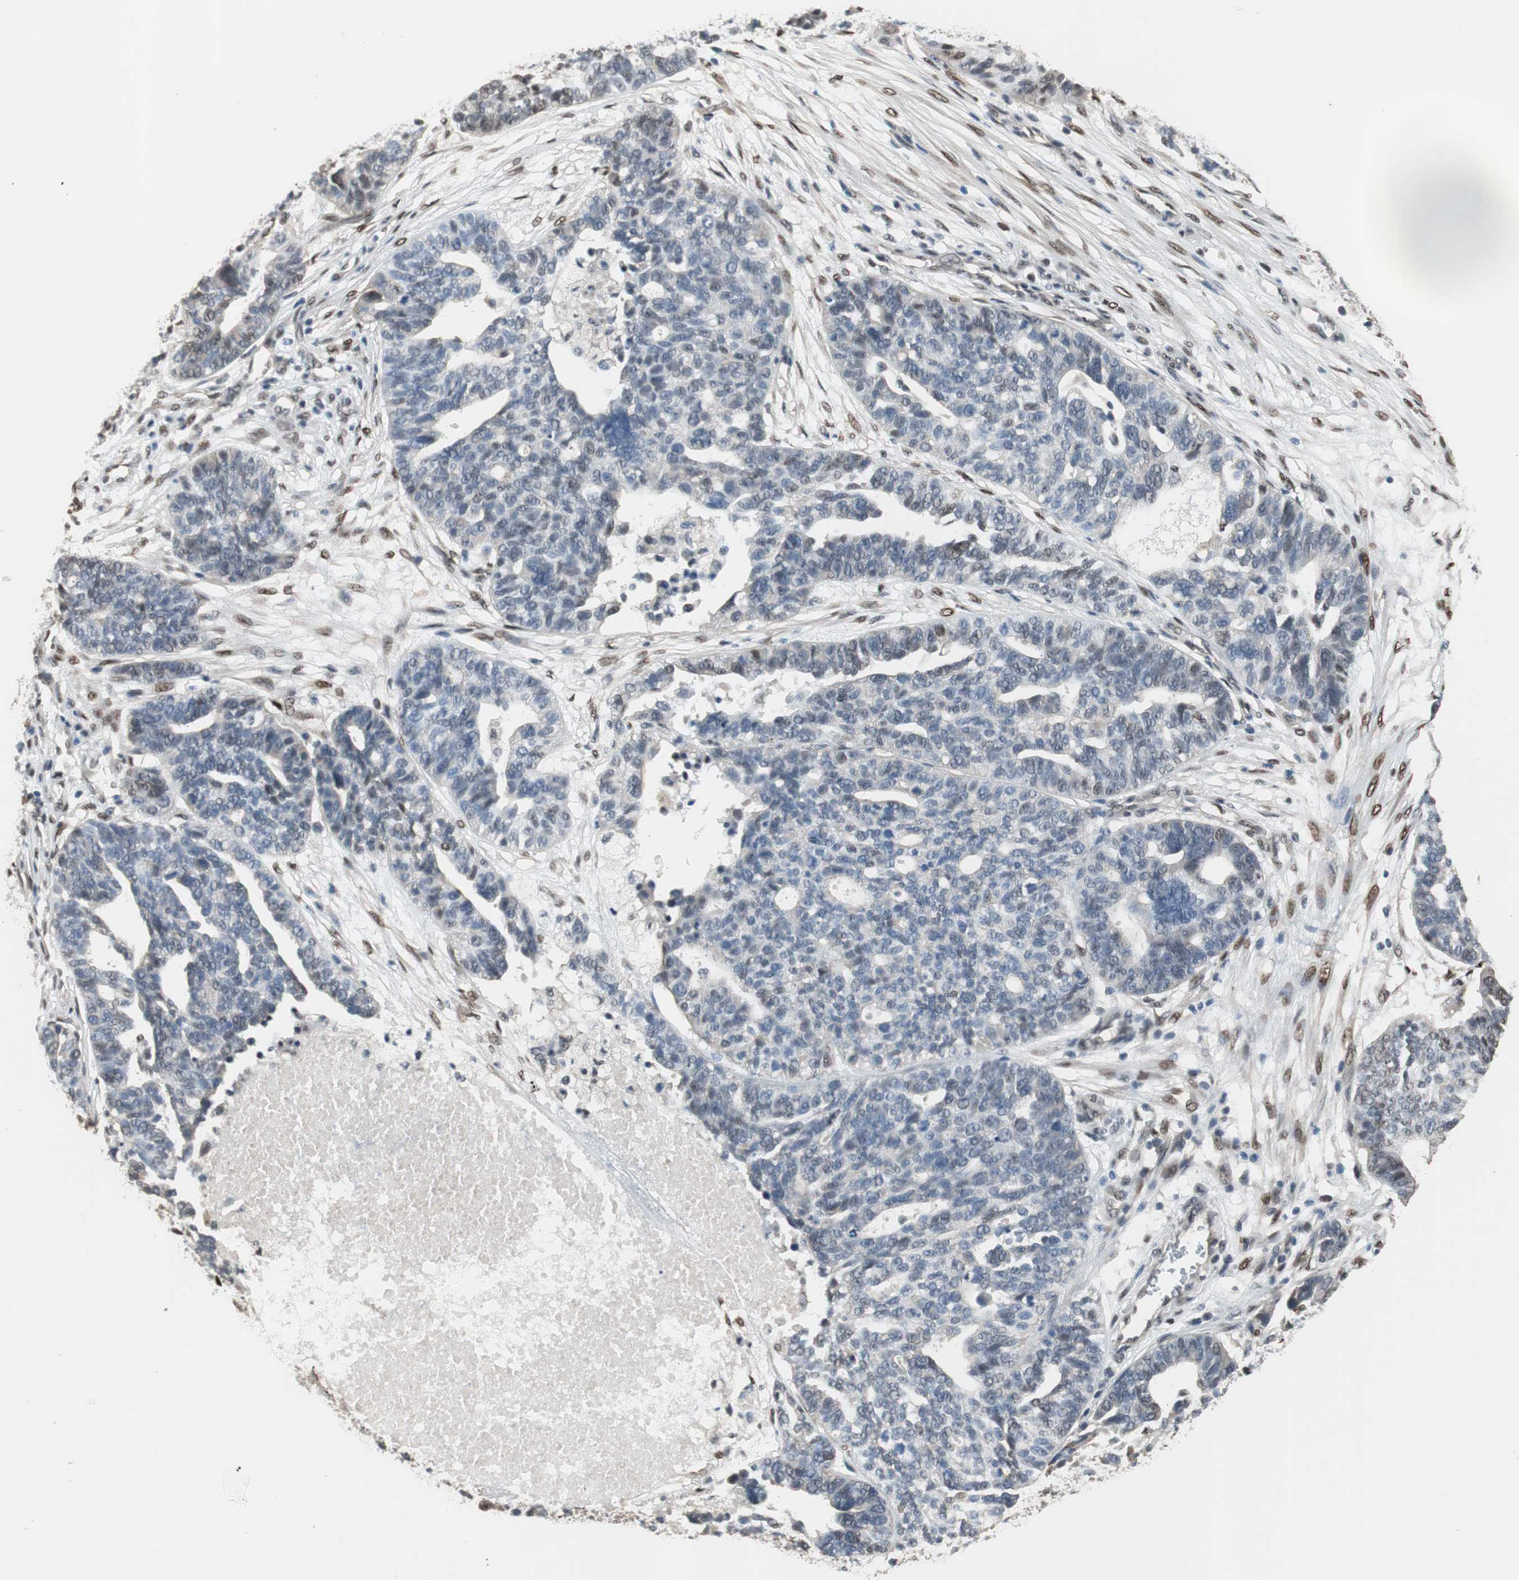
{"staining": {"intensity": "negative", "quantity": "none", "location": "none"}, "tissue": "ovarian cancer", "cell_type": "Tumor cells", "image_type": "cancer", "snomed": [{"axis": "morphology", "description": "Cystadenocarcinoma, serous, NOS"}, {"axis": "topography", "description": "Ovary"}], "caption": "There is no significant staining in tumor cells of ovarian cancer (serous cystadenocarcinoma).", "gene": "PML", "patient": {"sex": "female", "age": 59}}